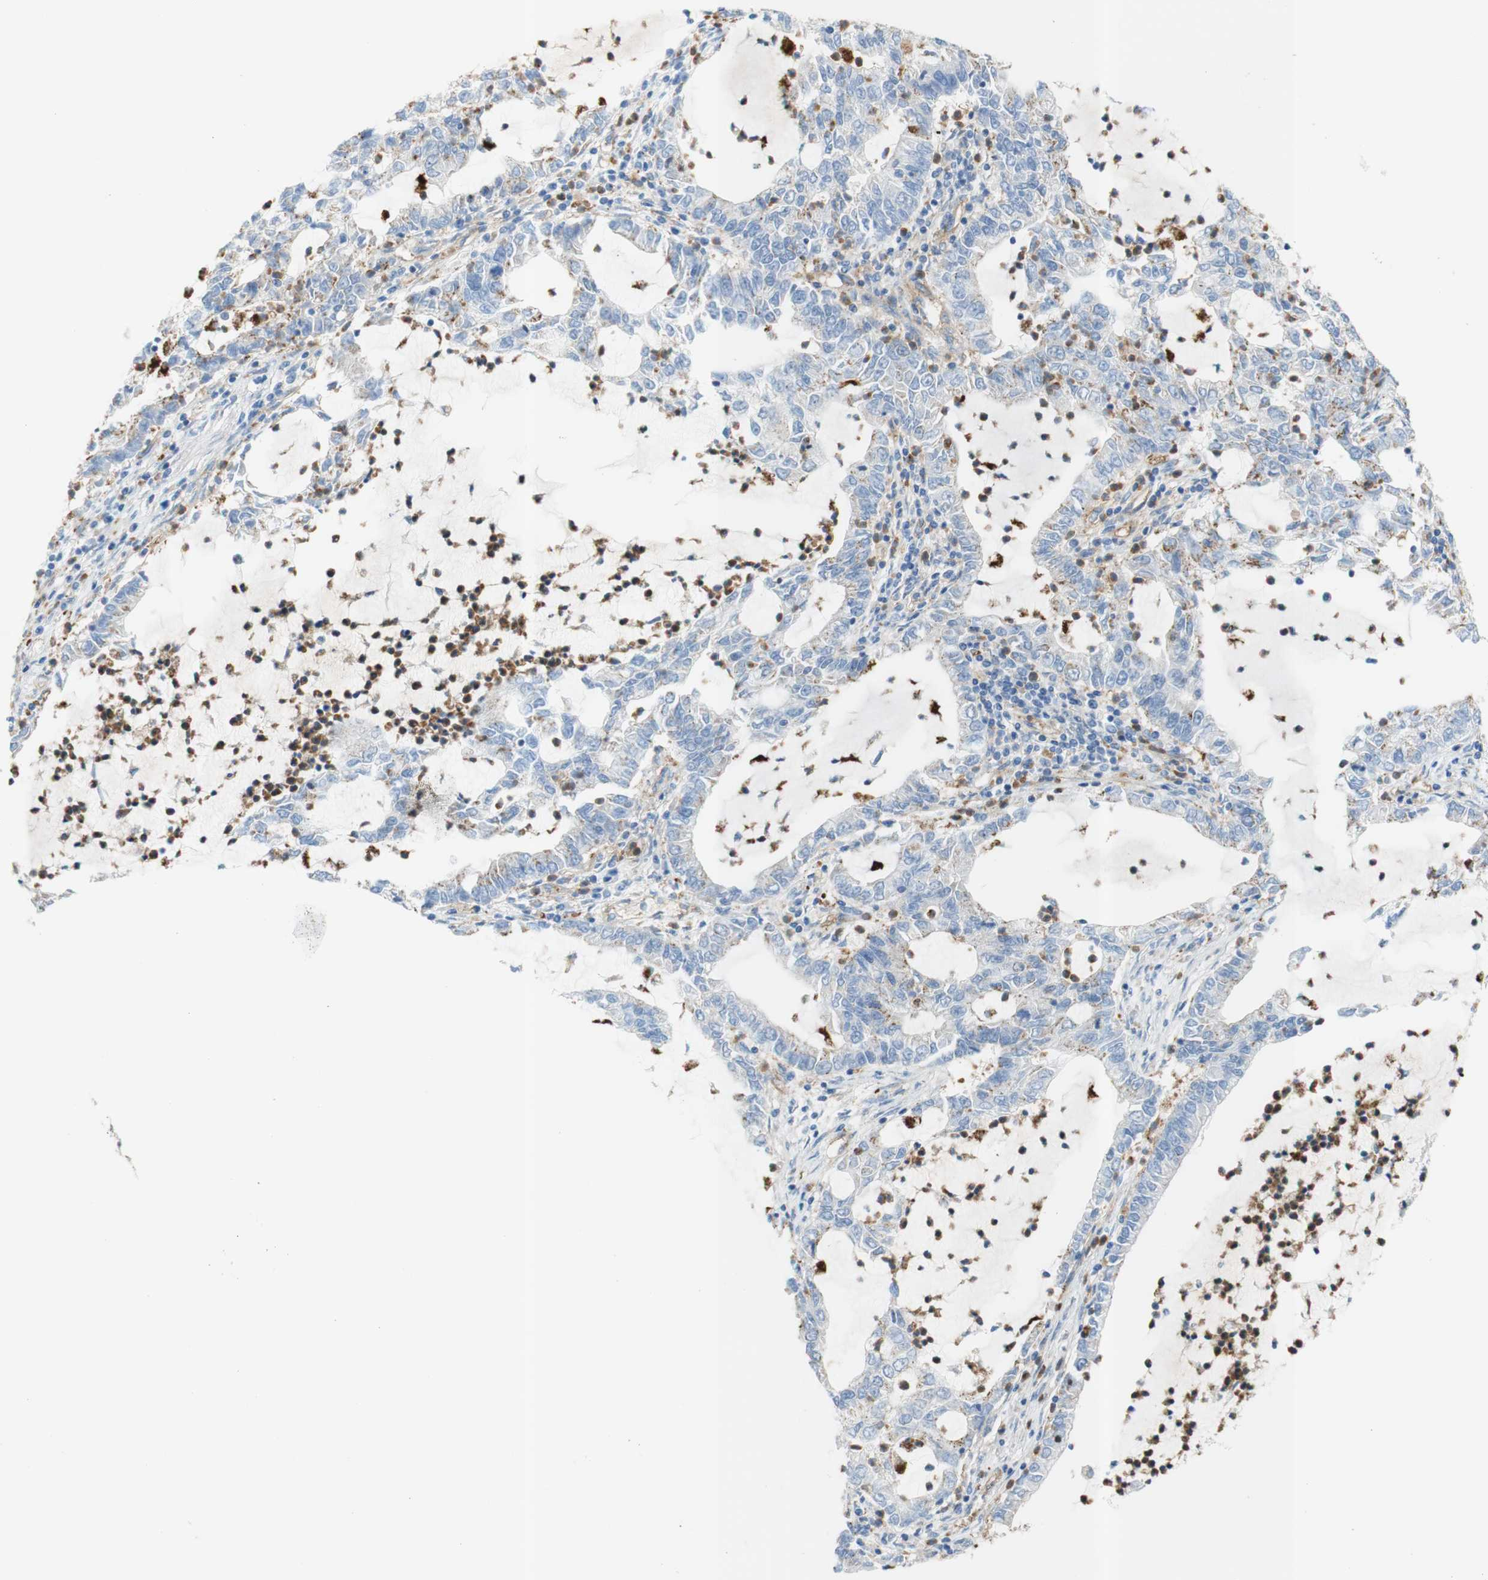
{"staining": {"intensity": "negative", "quantity": "none", "location": "none"}, "tissue": "lung cancer", "cell_type": "Tumor cells", "image_type": "cancer", "snomed": [{"axis": "morphology", "description": "Adenocarcinoma, NOS"}, {"axis": "topography", "description": "Lung"}], "caption": "Immunohistochemistry (IHC) of human lung adenocarcinoma demonstrates no positivity in tumor cells. (DAB immunohistochemistry (IHC), high magnification).", "gene": "STOM", "patient": {"sex": "female", "age": 51}}